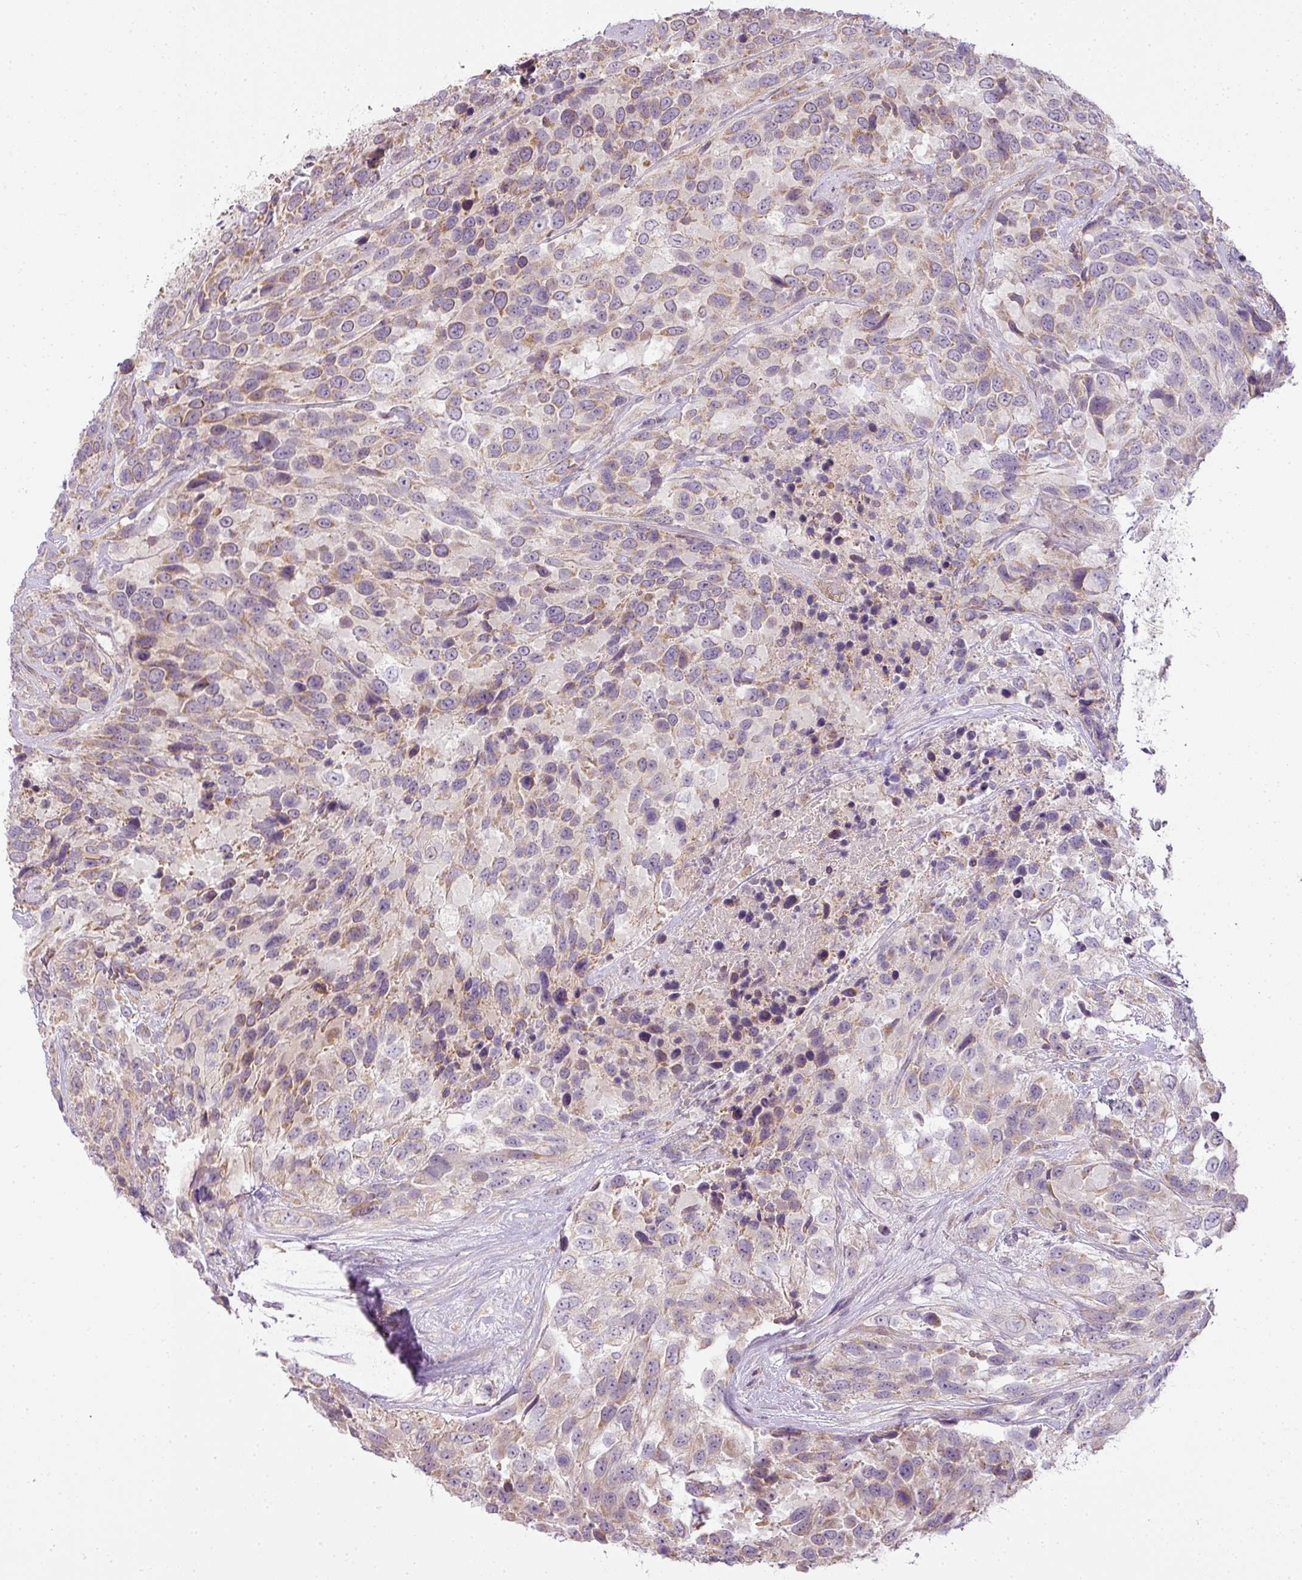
{"staining": {"intensity": "moderate", "quantity": "25%-75%", "location": "cytoplasmic/membranous"}, "tissue": "urothelial cancer", "cell_type": "Tumor cells", "image_type": "cancer", "snomed": [{"axis": "morphology", "description": "Urothelial carcinoma, High grade"}, {"axis": "topography", "description": "Urinary bladder"}], "caption": "High-power microscopy captured an IHC image of urothelial cancer, revealing moderate cytoplasmic/membranous positivity in approximately 25%-75% of tumor cells.", "gene": "LY75", "patient": {"sex": "female", "age": 70}}